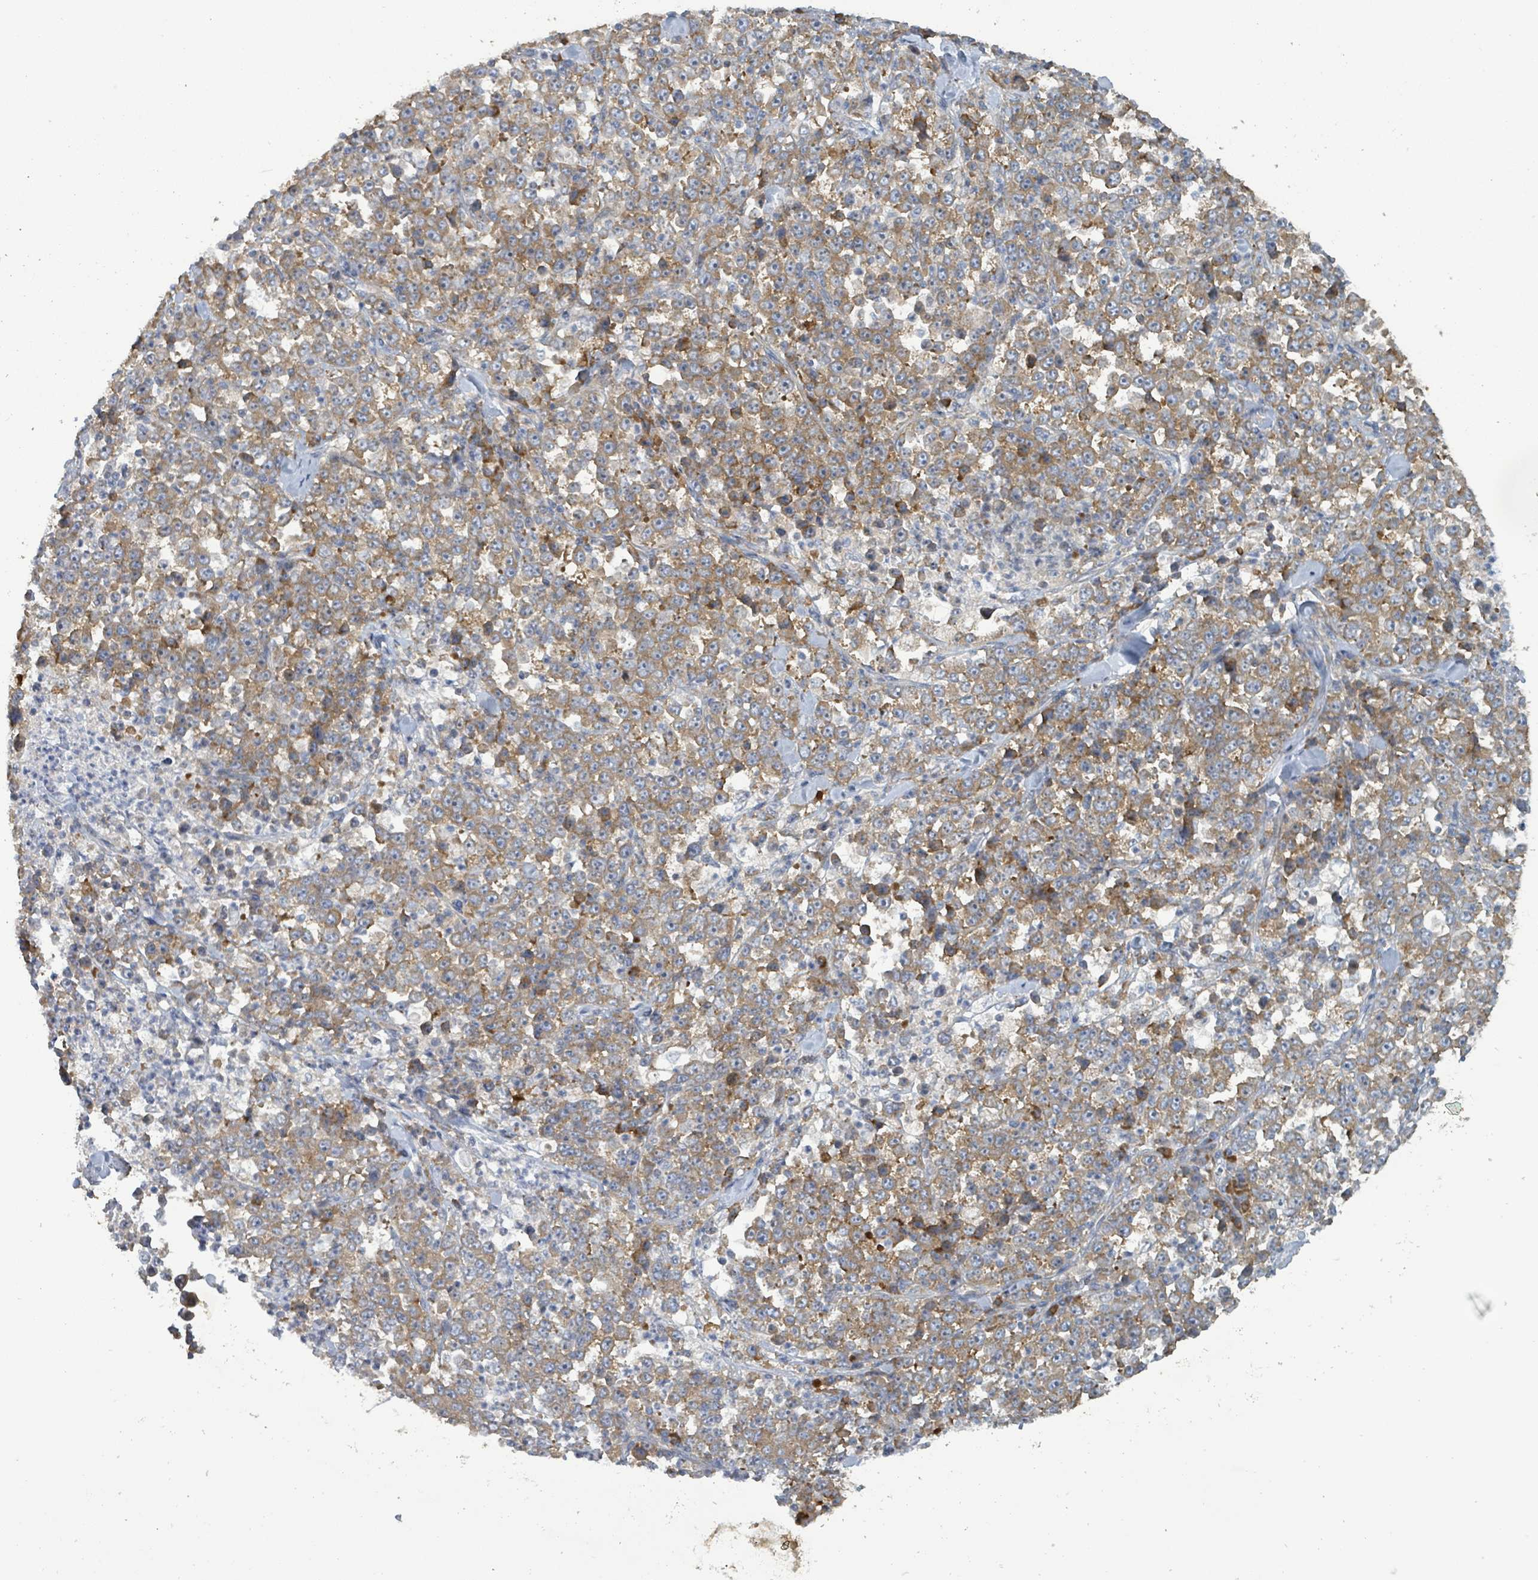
{"staining": {"intensity": "moderate", "quantity": ">75%", "location": "cytoplasmic/membranous"}, "tissue": "stomach cancer", "cell_type": "Tumor cells", "image_type": "cancer", "snomed": [{"axis": "morphology", "description": "Normal tissue, NOS"}, {"axis": "morphology", "description": "Adenocarcinoma, NOS"}, {"axis": "topography", "description": "Stomach, upper"}, {"axis": "topography", "description": "Stomach"}], "caption": "Immunohistochemical staining of adenocarcinoma (stomach) demonstrates medium levels of moderate cytoplasmic/membranous protein staining in about >75% of tumor cells.", "gene": "RPL32", "patient": {"sex": "male", "age": 59}}